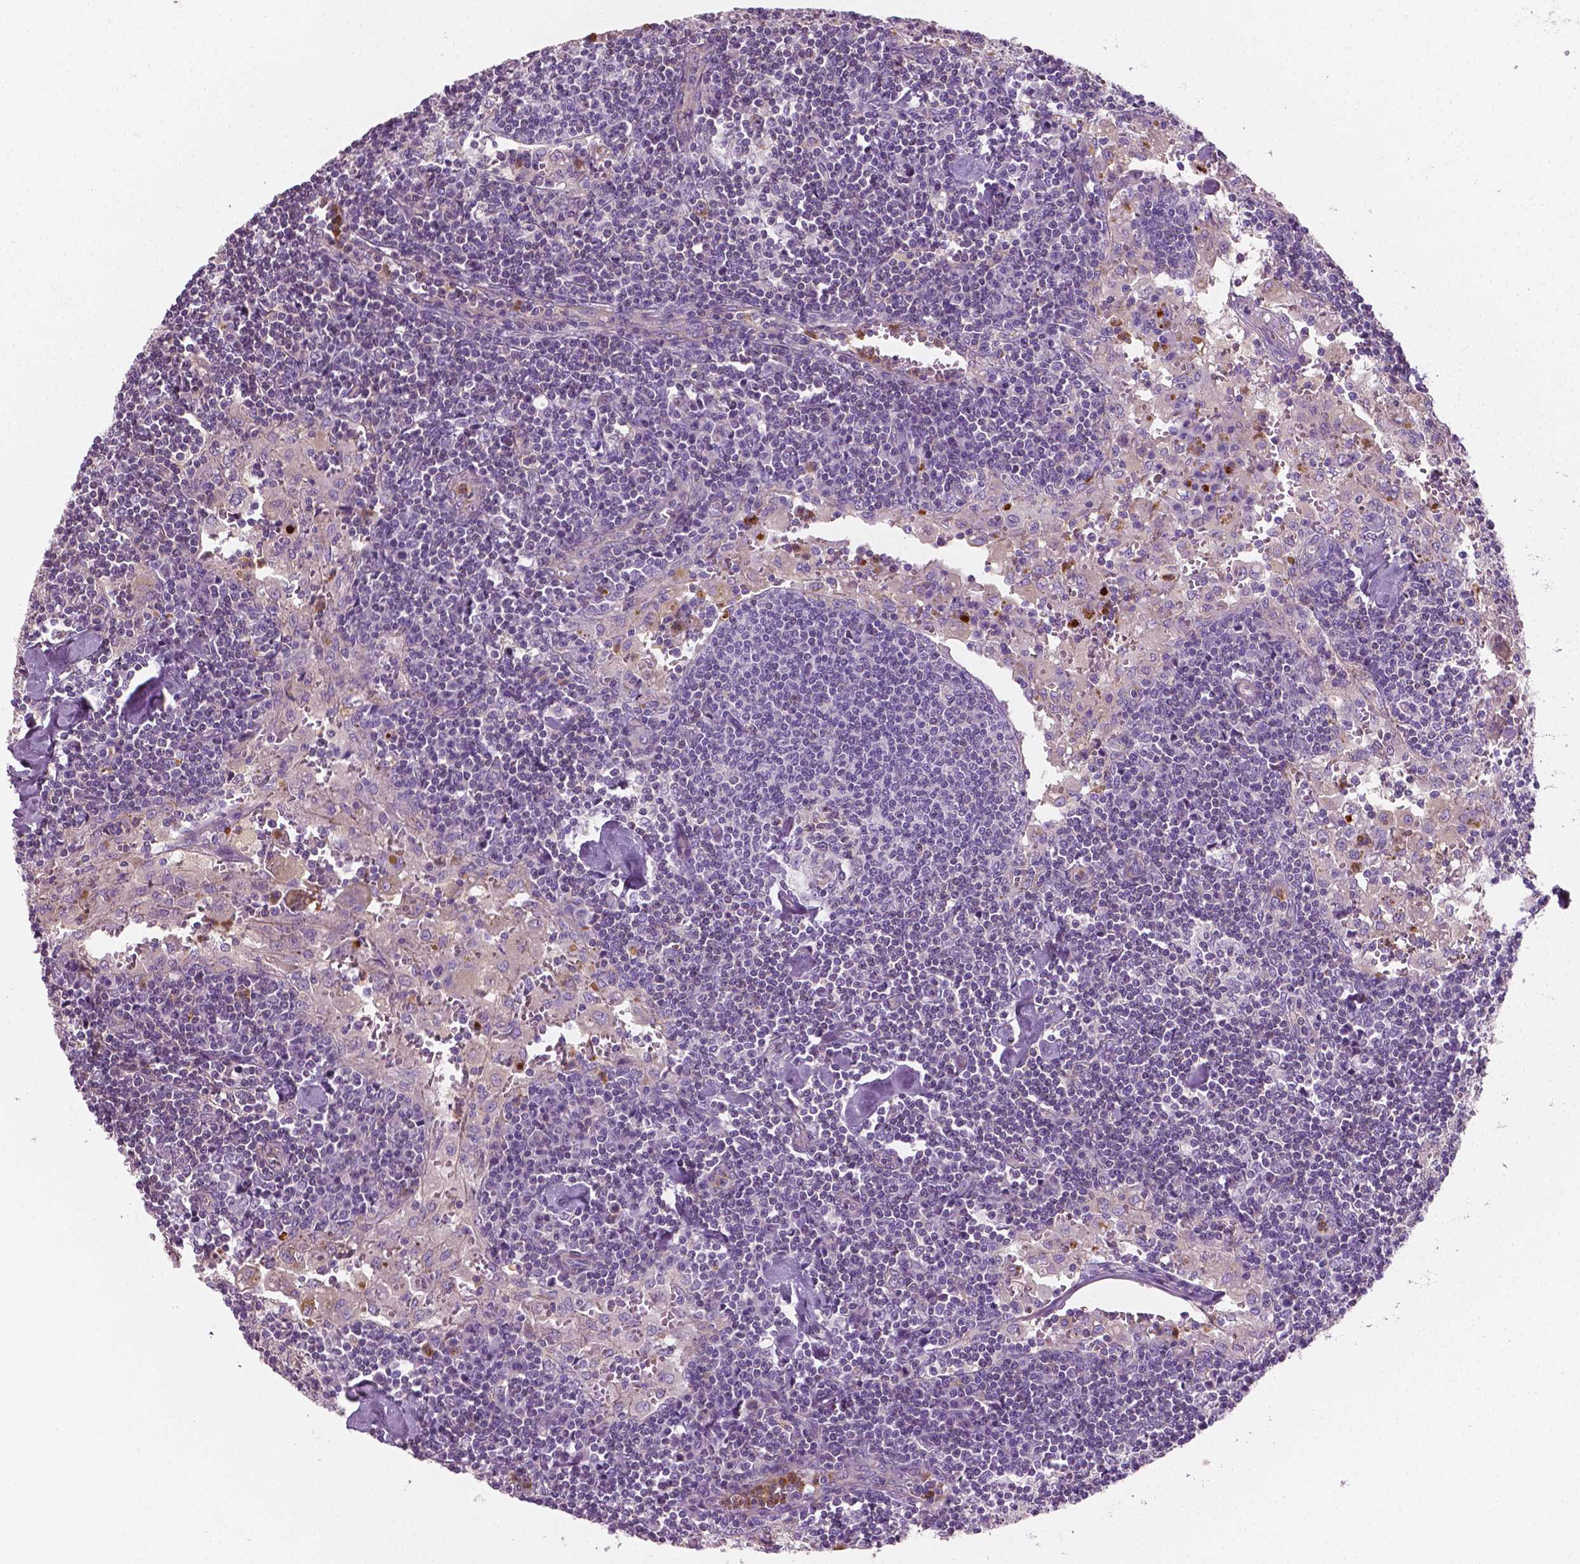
{"staining": {"intensity": "negative", "quantity": "none", "location": "none"}, "tissue": "lymph node", "cell_type": "Germinal center cells", "image_type": "normal", "snomed": [{"axis": "morphology", "description": "Normal tissue, NOS"}, {"axis": "topography", "description": "Lymph node"}], "caption": "DAB immunohistochemical staining of normal human lymph node exhibits no significant positivity in germinal center cells. The staining was performed using DAB to visualize the protein expression in brown, while the nuclei were stained in blue with hematoxylin (Magnification: 20x).", "gene": "PTX3", "patient": {"sex": "male", "age": 55}}